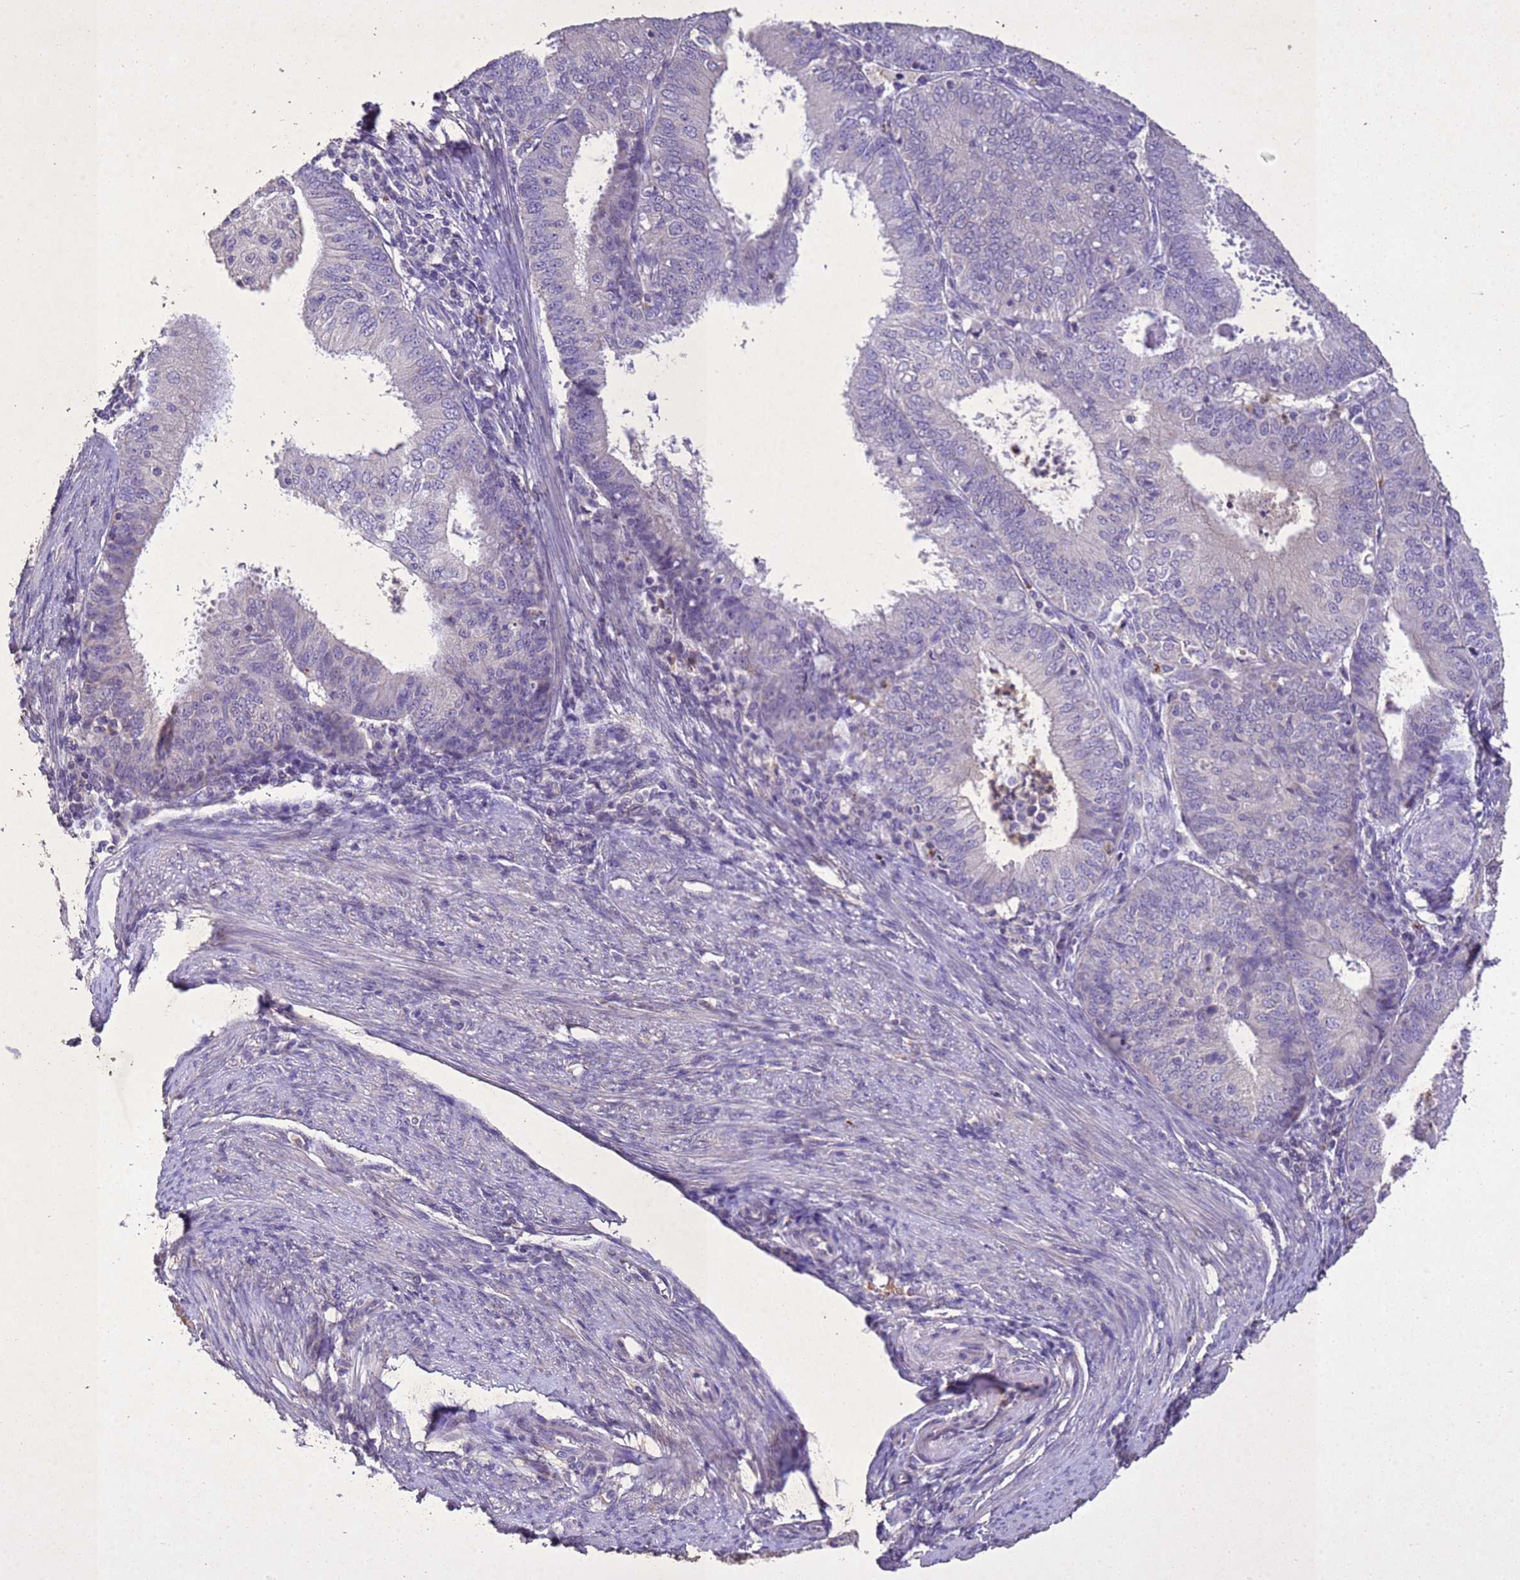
{"staining": {"intensity": "negative", "quantity": "none", "location": "none"}, "tissue": "endometrial cancer", "cell_type": "Tumor cells", "image_type": "cancer", "snomed": [{"axis": "morphology", "description": "Adenocarcinoma, NOS"}, {"axis": "topography", "description": "Endometrium"}], "caption": "The histopathology image shows no significant expression in tumor cells of adenocarcinoma (endometrial). The staining was performed using DAB to visualize the protein expression in brown, while the nuclei were stained in blue with hematoxylin (Magnification: 20x).", "gene": "NLRP11", "patient": {"sex": "female", "age": 57}}